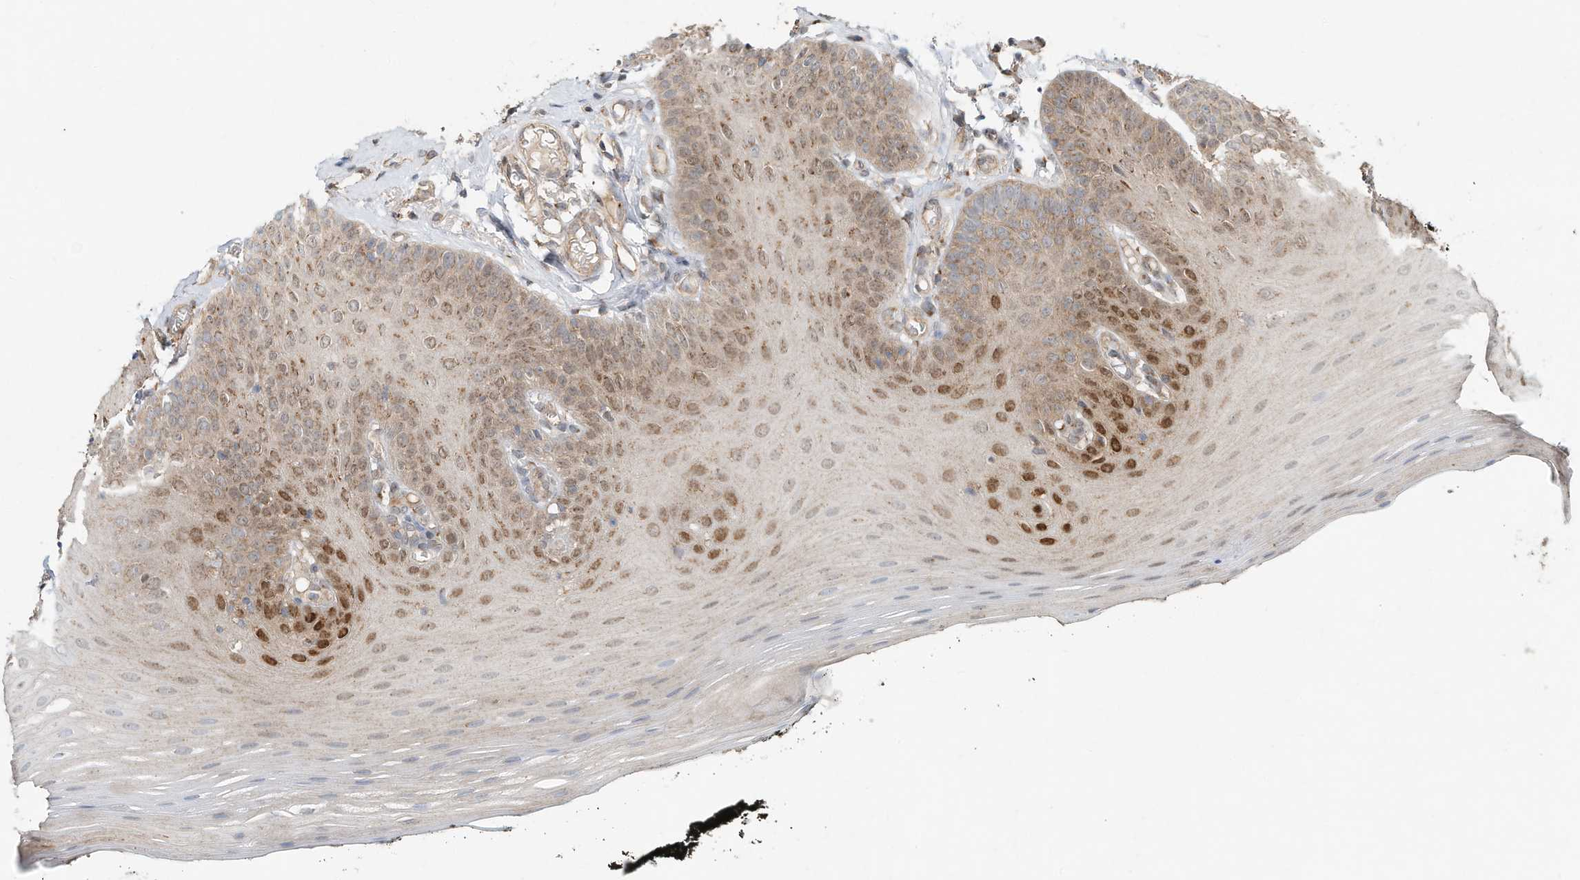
{"staining": {"intensity": "moderate", "quantity": ">75%", "location": "cytoplasmic/membranous,nuclear"}, "tissue": "oral mucosa", "cell_type": "Squamous epithelial cells", "image_type": "normal", "snomed": [{"axis": "morphology", "description": "Normal tissue, NOS"}, {"axis": "topography", "description": "Oral tissue"}], "caption": "Brown immunohistochemical staining in unremarkable oral mucosa displays moderate cytoplasmic/membranous,nuclear positivity in approximately >75% of squamous epithelial cells.", "gene": "CUX1", "patient": {"sex": "male", "age": 74}}